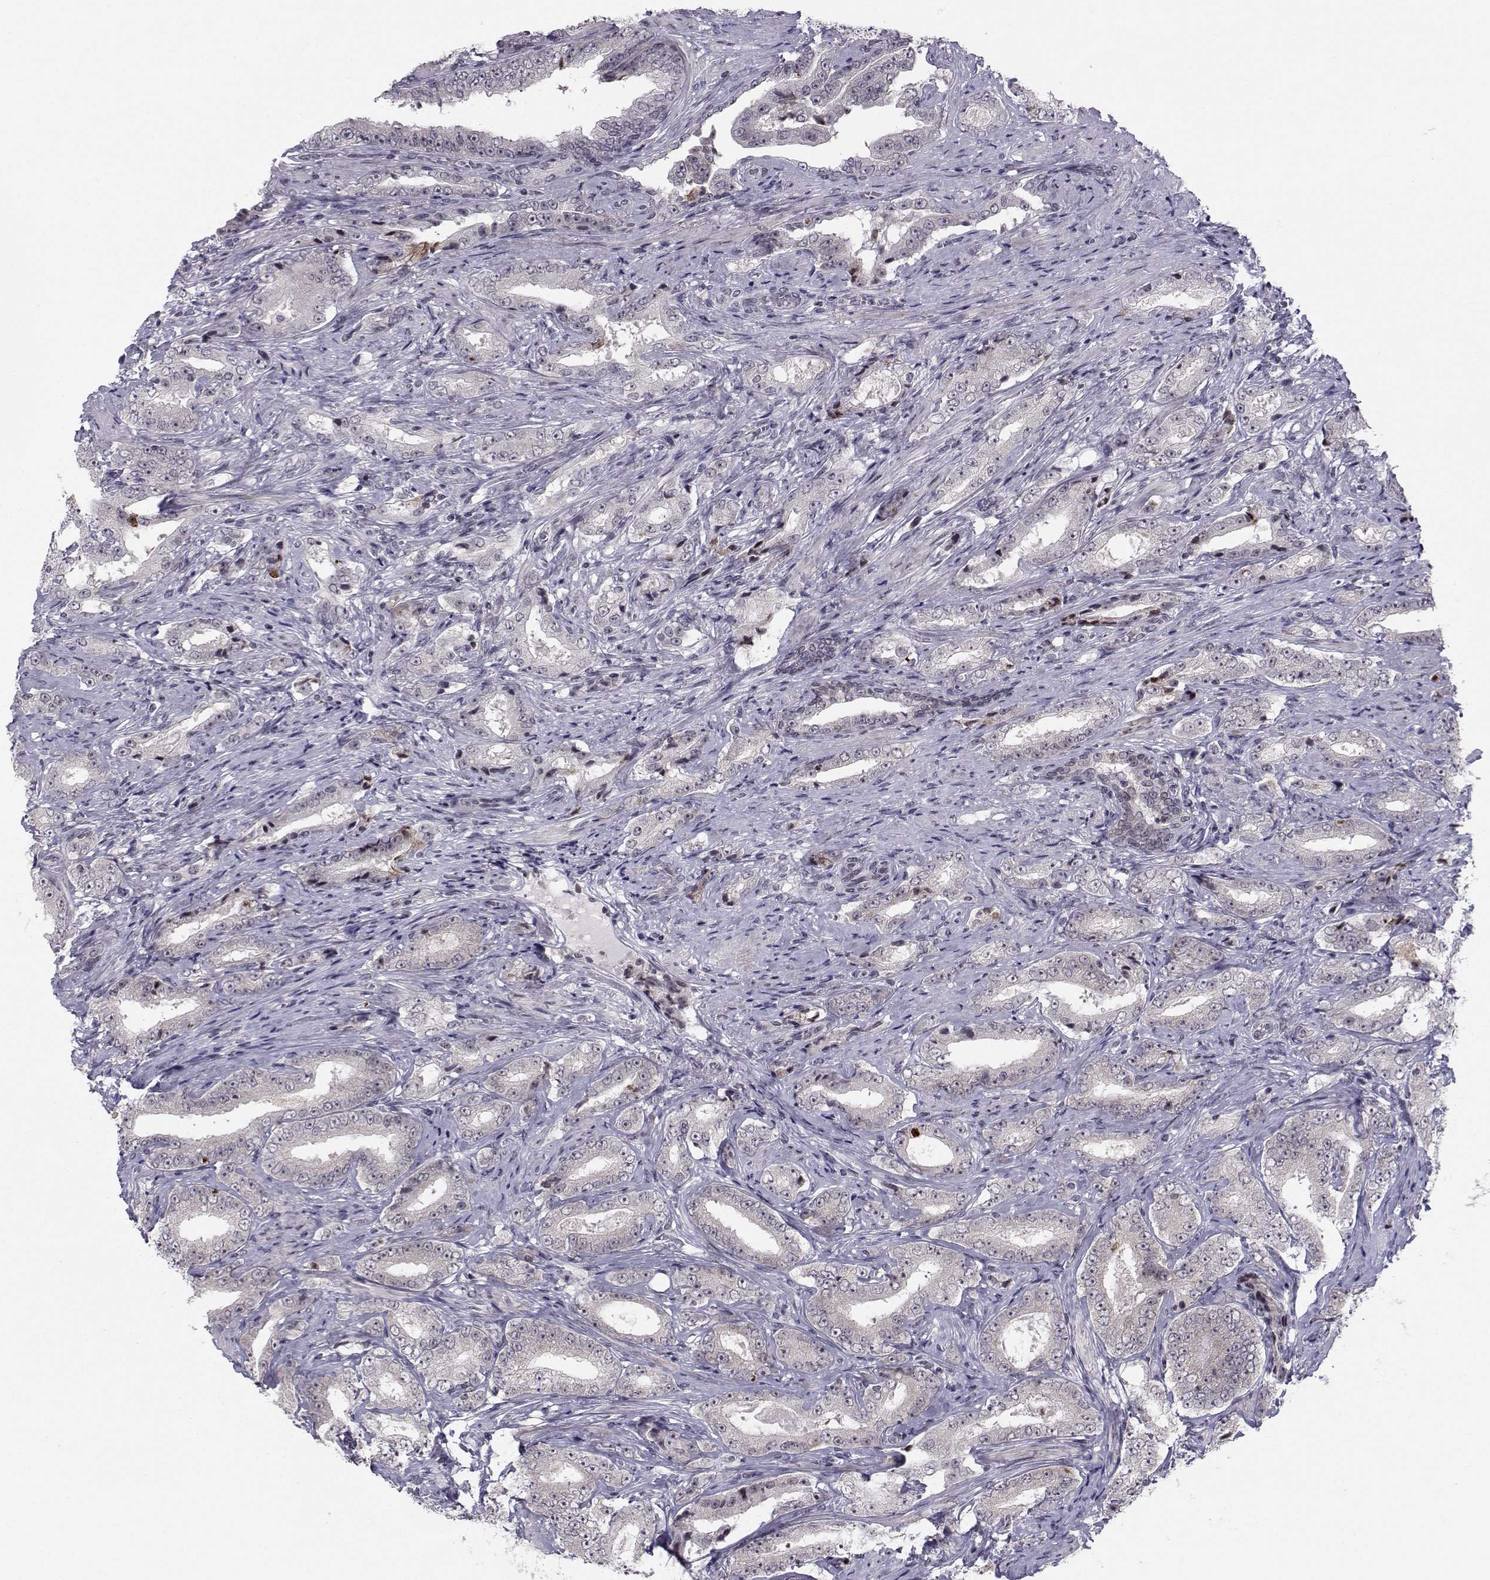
{"staining": {"intensity": "negative", "quantity": "none", "location": "none"}, "tissue": "prostate cancer", "cell_type": "Tumor cells", "image_type": "cancer", "snomed": [{"axis": "morphology", "description": "Adenocarcinoma, Low grade"}, {"axis": "topography", "description": "Prostate and seminal vesicle, NOS"}], "caption": "DAB immunohistochemical staining of prostate cancer reveals no significant staining in tumor cells. (Stains: DAB (3,3'-diaminobenzidine) immunohistochemistry (IHC) with hematoxylin counter stain, Microscopy: brightfield microscopy at high magnification).", "gene": "MARCHF4", "patient": {"sex": "male", "age": 61}}